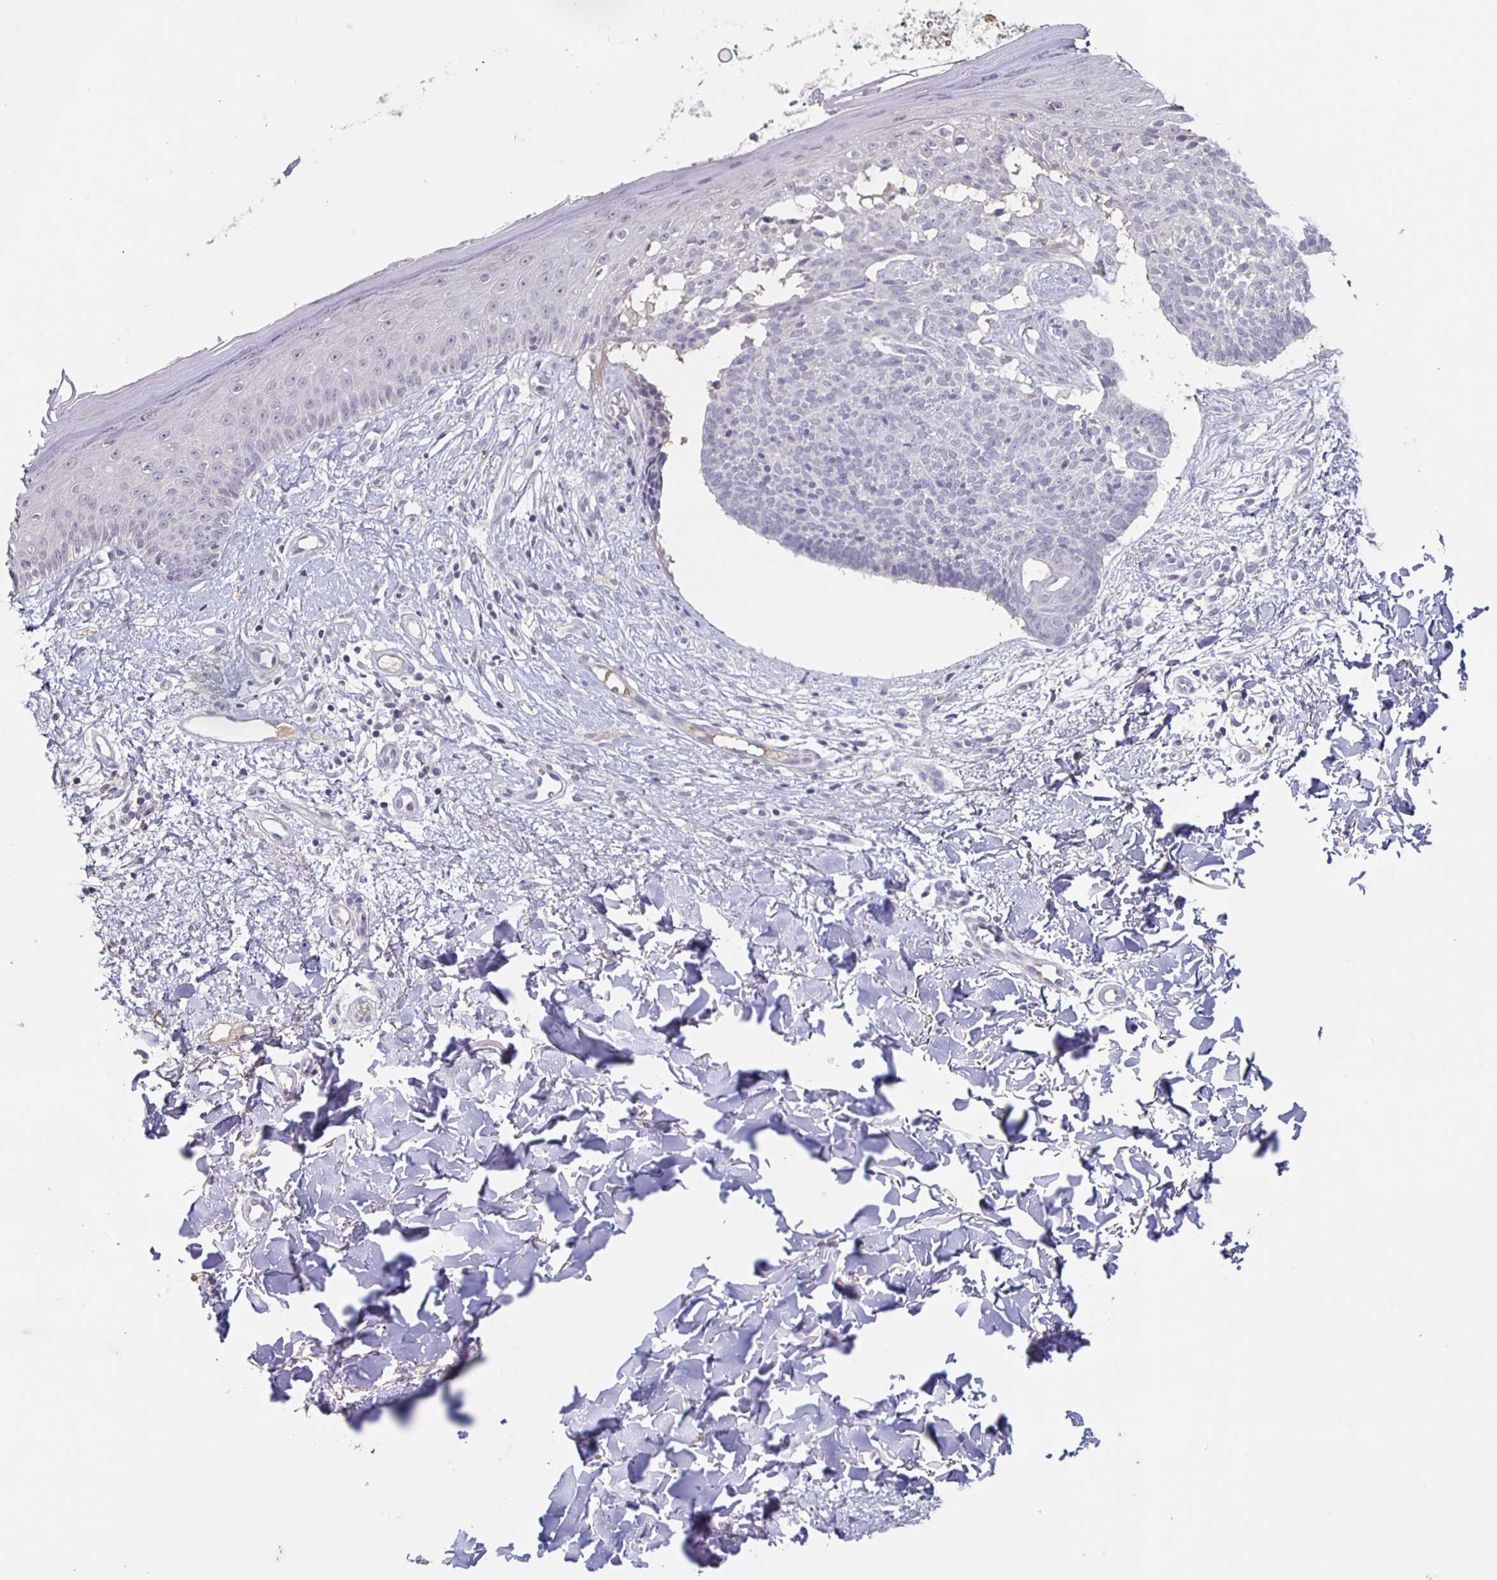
{"staining": {"intensity": "negative", "quantity": "none", "location": "none"}, "tissue": "skin cancer", "cell_type": "Tumor cells", "image_type": "cancer", "snomed": [{"axis": "morphology", "description": "Basal cell carcinoma"}, {"axis": "topography", "description": "Skin"}], "caption": "This is an immunohistochemistry (IHC) image of human skin cancer (basal cell carcinoma). There is no staining in tumor cells.", "gene": "INSL5", "patient": {"sex": "male", "age": 51}}